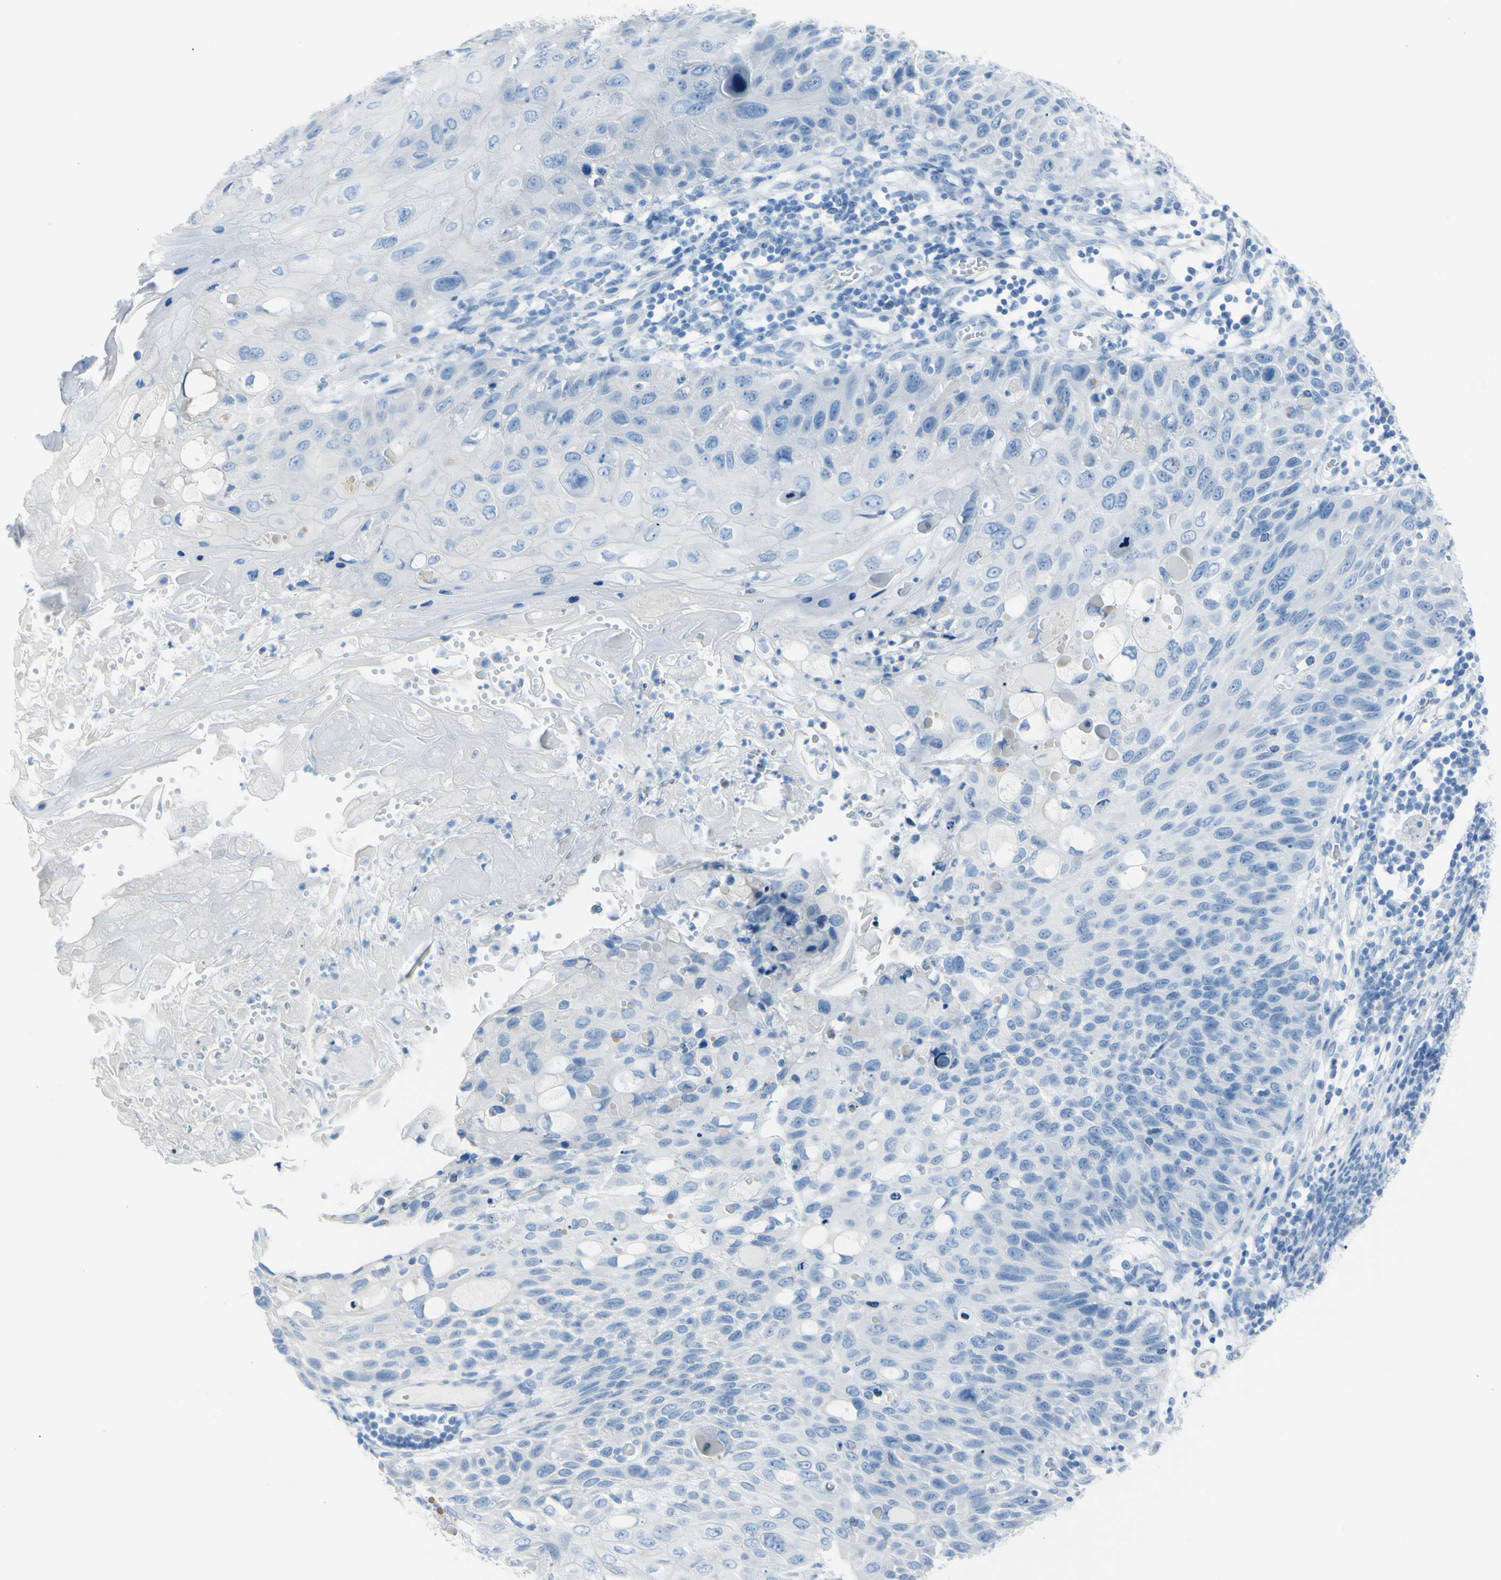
{"staining": {"intensity": "negative", "quantity": "none", "location": "none"}, "tissue": "cervical cancer", "cell_type": "Tumor cells", "image_type": "cancer", "snomed": [{"axis": "morphology", "description": "Squamous cell carcinoma, NOS"}, {"axis": "topography", "description": "Cervix"}], "caption": "IHC of squamous cell carcinoma (cervical) demonstrates no staining in tumor cells.", "gene": "TFPI2", "patient": {"sex": "female", "age": 70}}